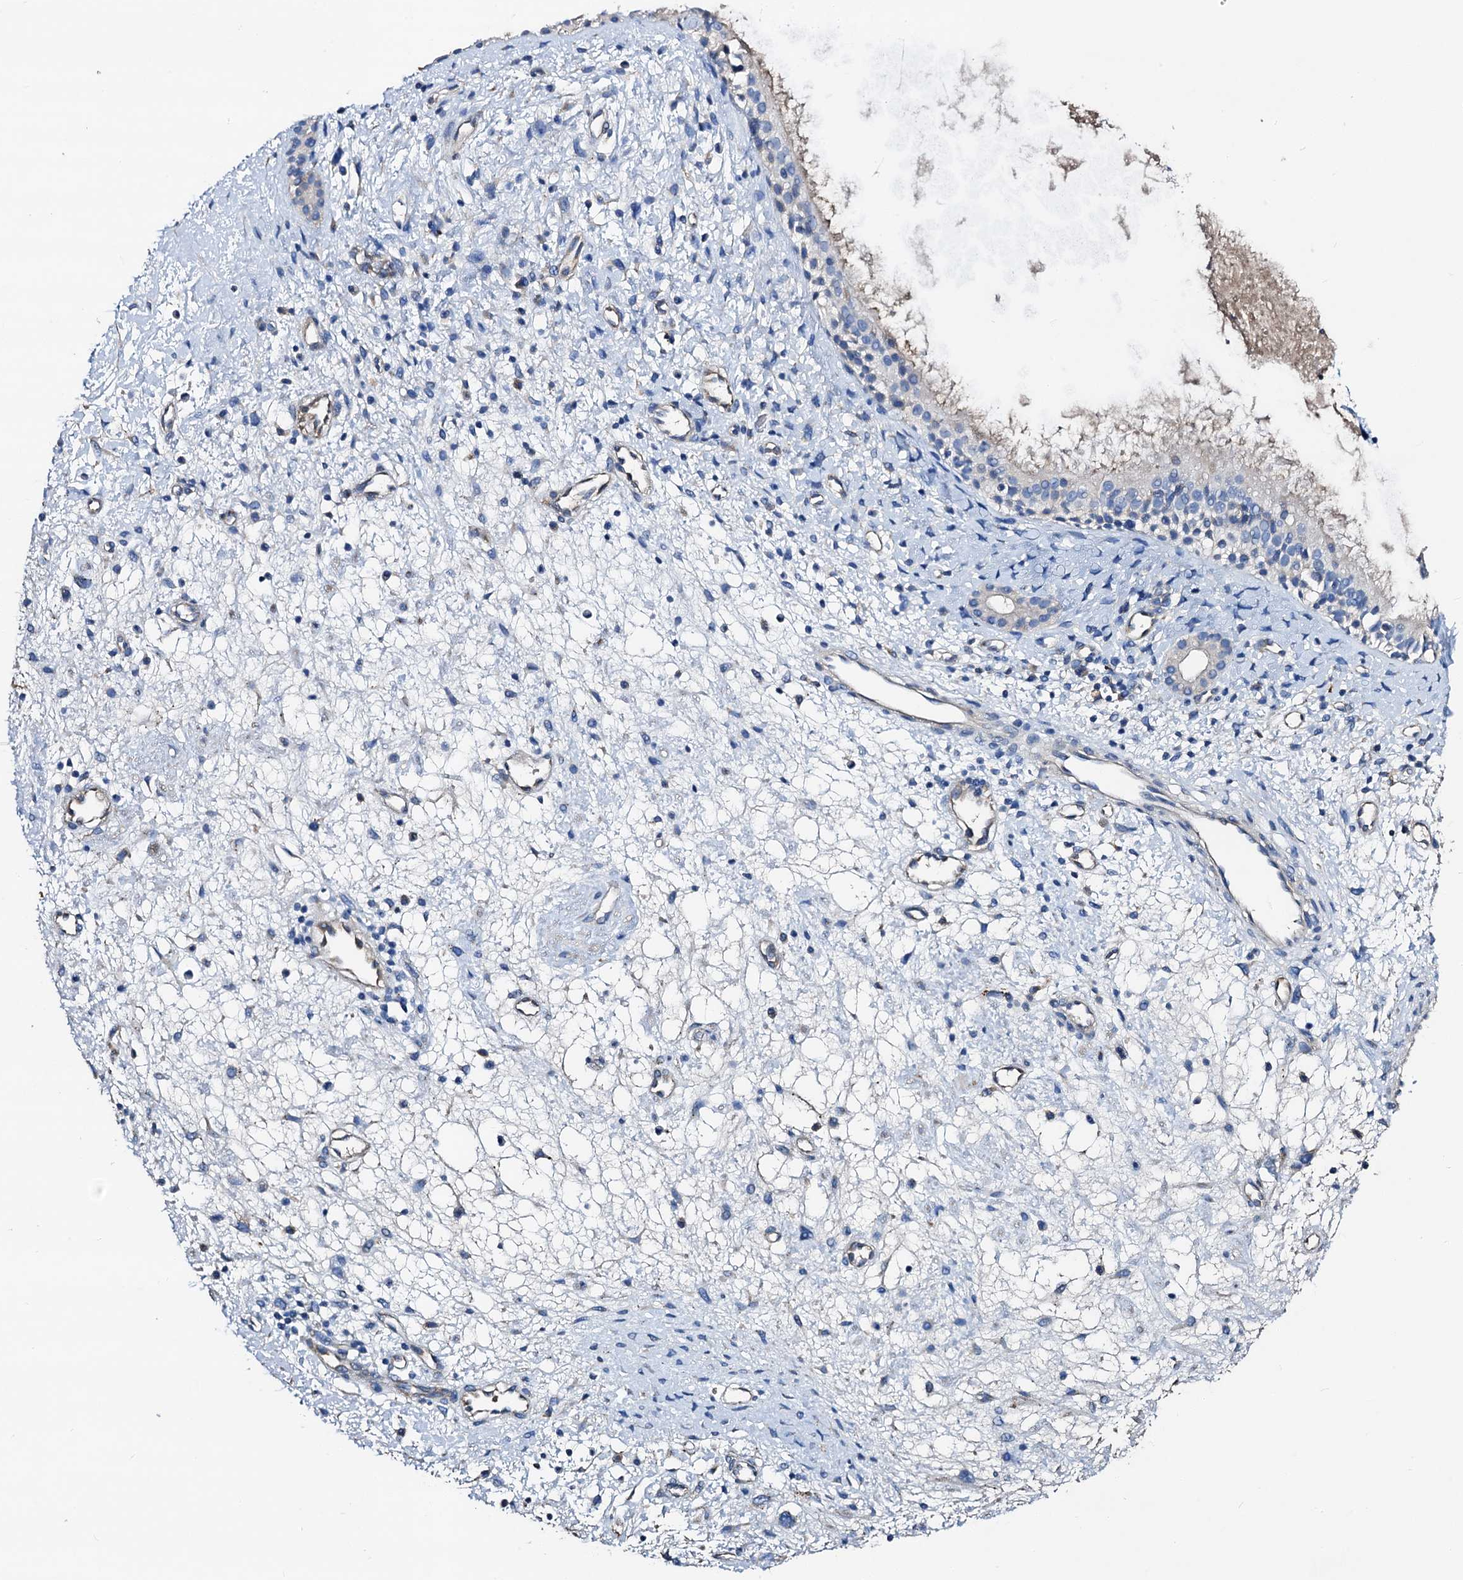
{"staining": {"intensity": "negative", "quantity": "none", "location": "none"}, "tissue": "nasopharynx", "cell_type": "Respiratory epithelial cells", "image_type": "normal", "snomed": [{"axis": "morphology", "description": "Normal tissue, NOS"}, {"axis": "topography", "description": "Nasopharynx"}], "caption": "Immunohistochemical staining of unremarkable nasopharynx exhibits no significant expression in respiratory epithelial cells. (IHC, brightfield microscopy, high magnification).", "gene": "FREM3", "patient": {"sex": "male", "age": 22}}